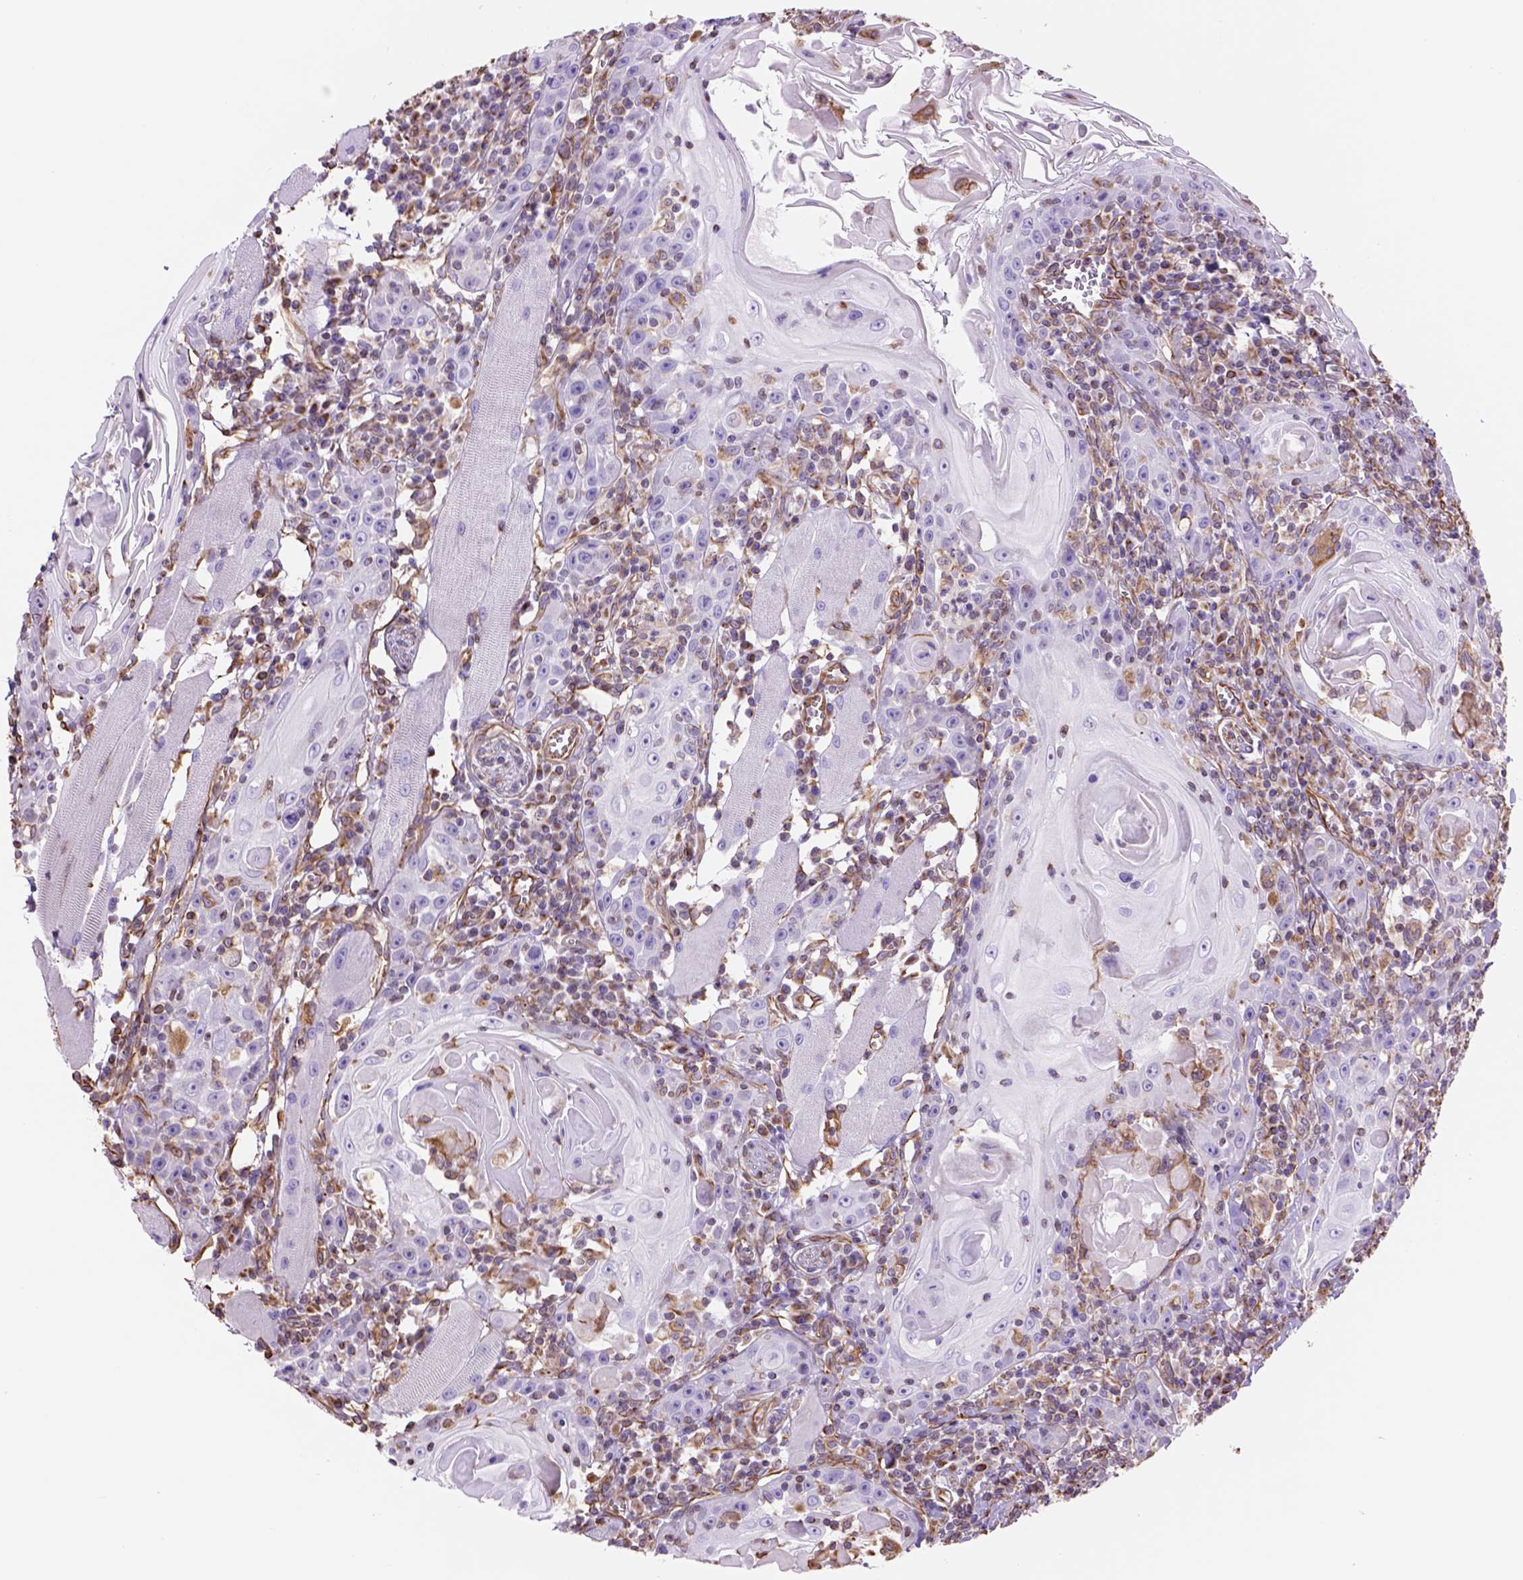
{"staining": {"intensity": "negative", "quantity": "none", "location": "none"}, "tissue": "head and neck cancer", "cell_type": "Tumor cells", "image_type": "cancer", "snomed": [{"axis": "morphology", "description": "Squamous cell carcinoma, NOS"}, {"axis": "topography", "description": "Head-Neck"}], "caption": "This is a micrograph of IHC staining of head and neck squamous cell carcinoma, which shows no staining in tumor cells.", "gene": "ZZZ3", "patient": {"sex": "male", "age": 52}}